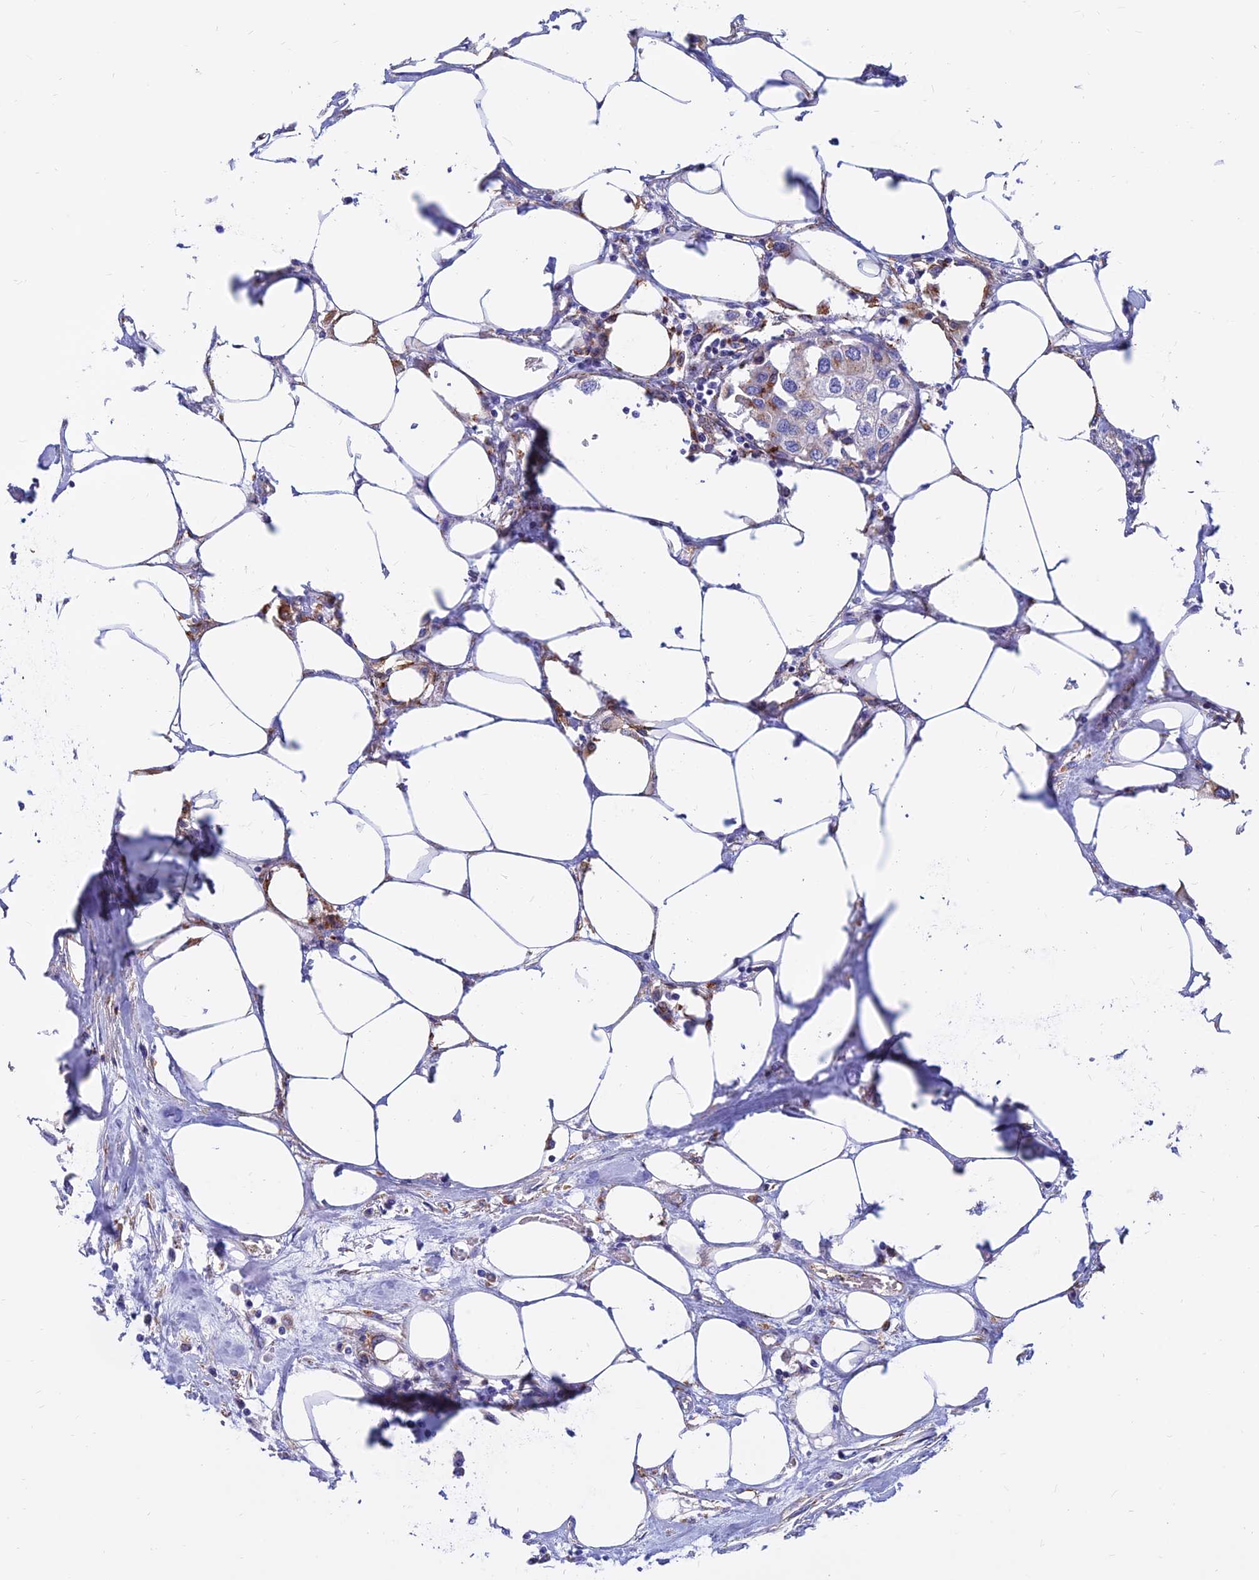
{"staining": {"intensity": "moderate", "quantity": "<25%", "location": "cytoplasmic/membranous"}, "tissue": "urothelial cancer", "cell_type": "Tumor cells", "image_type": "cancer", "snomed": [{"axis": "morphology", "description": "Urothelial carcinoma, High grade"}, {"axis": "topography", "description": "Urinary bladder"}], "caption": "Protein expression analysis of urothelial cancer exhibits moderate cytoplasmic/membranous positivity in about <25% of tumor cells.", "gene": "SPNS1", "patient": {"sex": "male", "age": 64}}